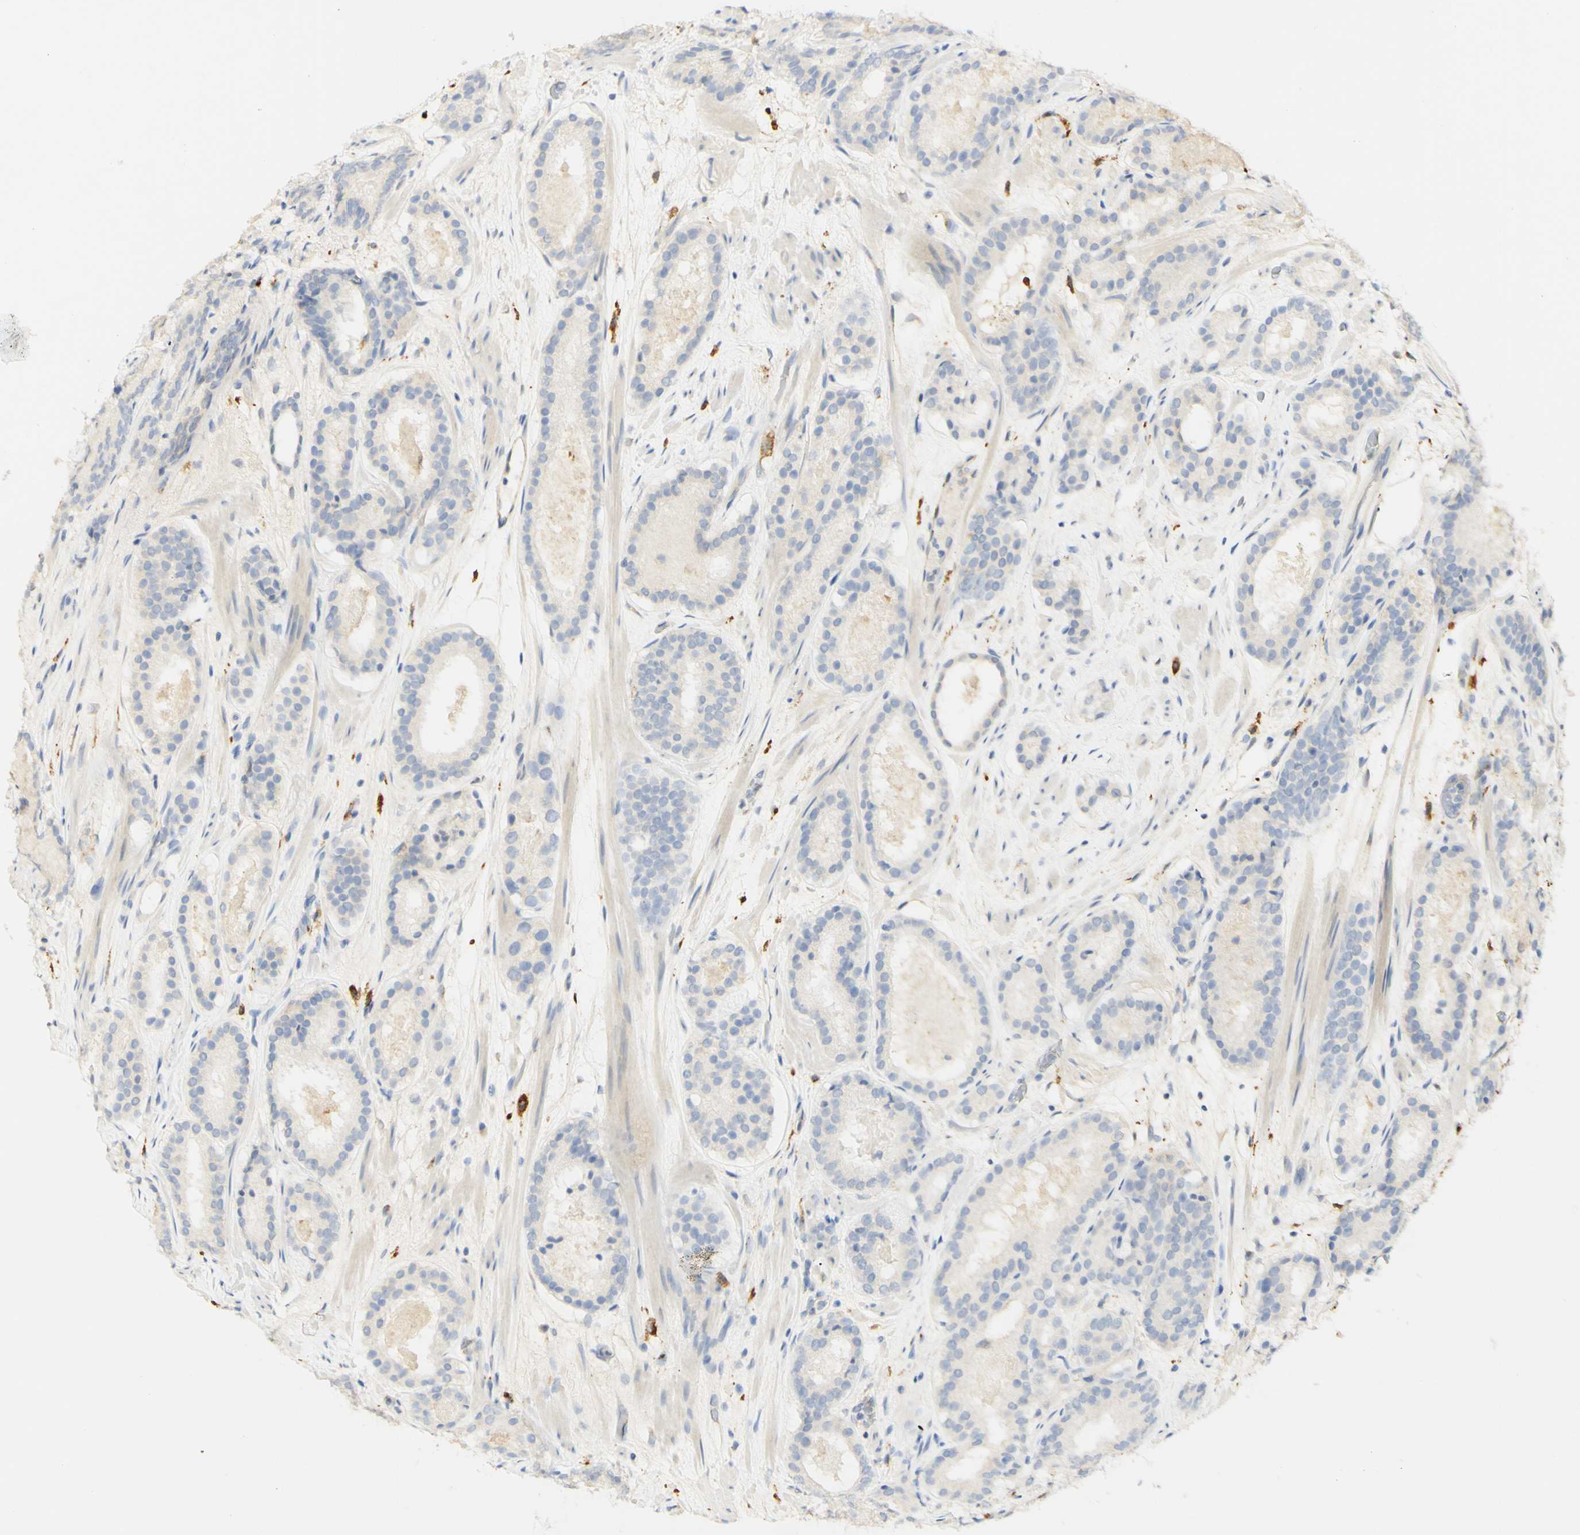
{"staining": {"intensity": "weak", "quantity": "<25%", "location": "cytoplasmic/membranous"}, "tissue": "prostate cancer", "cell_type": "Tumor cells", "image_type": "cancer", "snomed": [{"axis": "morphology", "description": "Adenocarcinoma, Low grade"}, {"axis": "topography", "description": "Prostate"}], "caption": "The photomicrograph exhibits no staining of tumor cells in prostate adenocarcinoma (low-grade).", "gene": "FCGRT", "patient": {"sex": "male", "age": 69}}